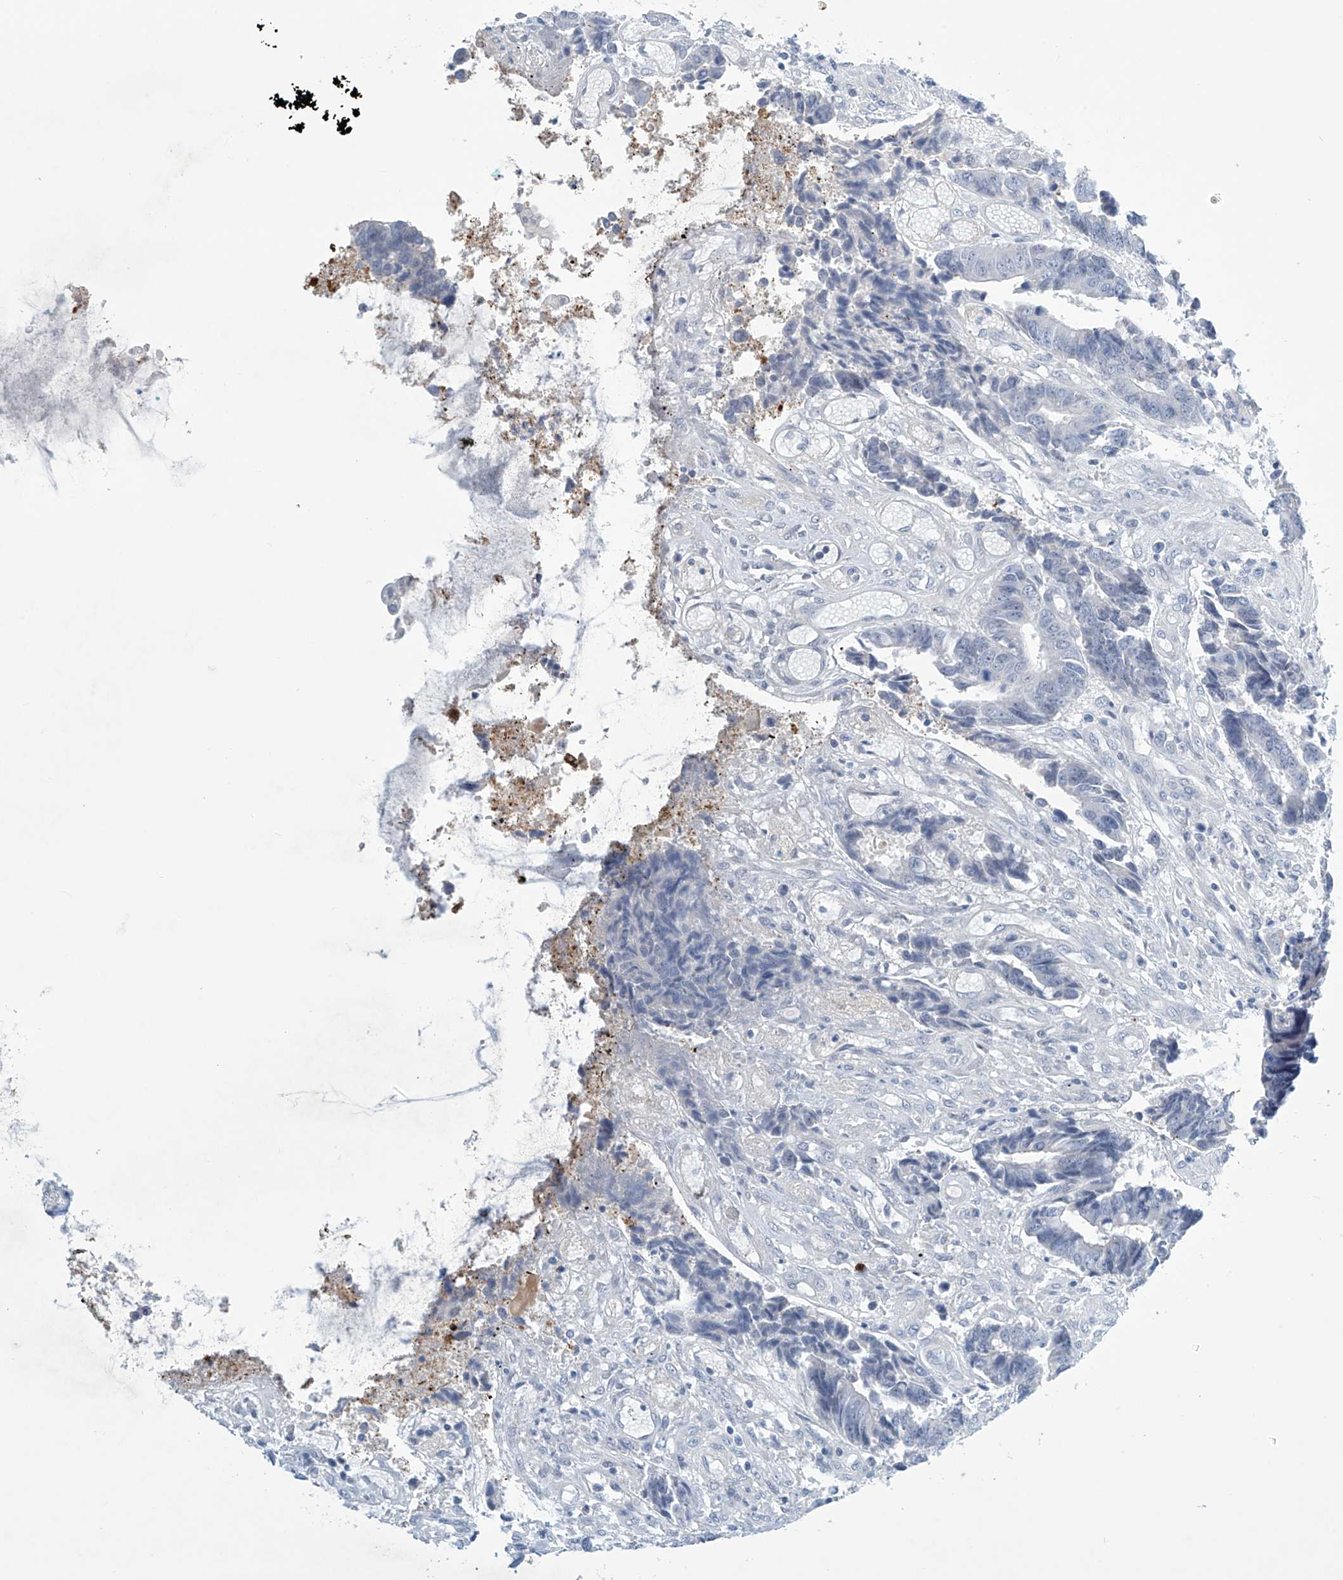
{"staining": {"intensity": "negative", "quantity": "none", "location": "none"}, "tissue": "colorectal cancer", "cell_type": "Tumor cells", "image_type": "cancer", "snomed": [{"axis": "morphology", "description": "Adenocarcinoma, NOS"}, {"axis": "topography", "description": "Rectum"}], "caption": "Adenocarcinoma (colorectal) was stained to show a protein in brown. There is no significant positivity in tumor cells.", "gene": "SLC35A5", "patient": {"sex": "male", "age": 84}}